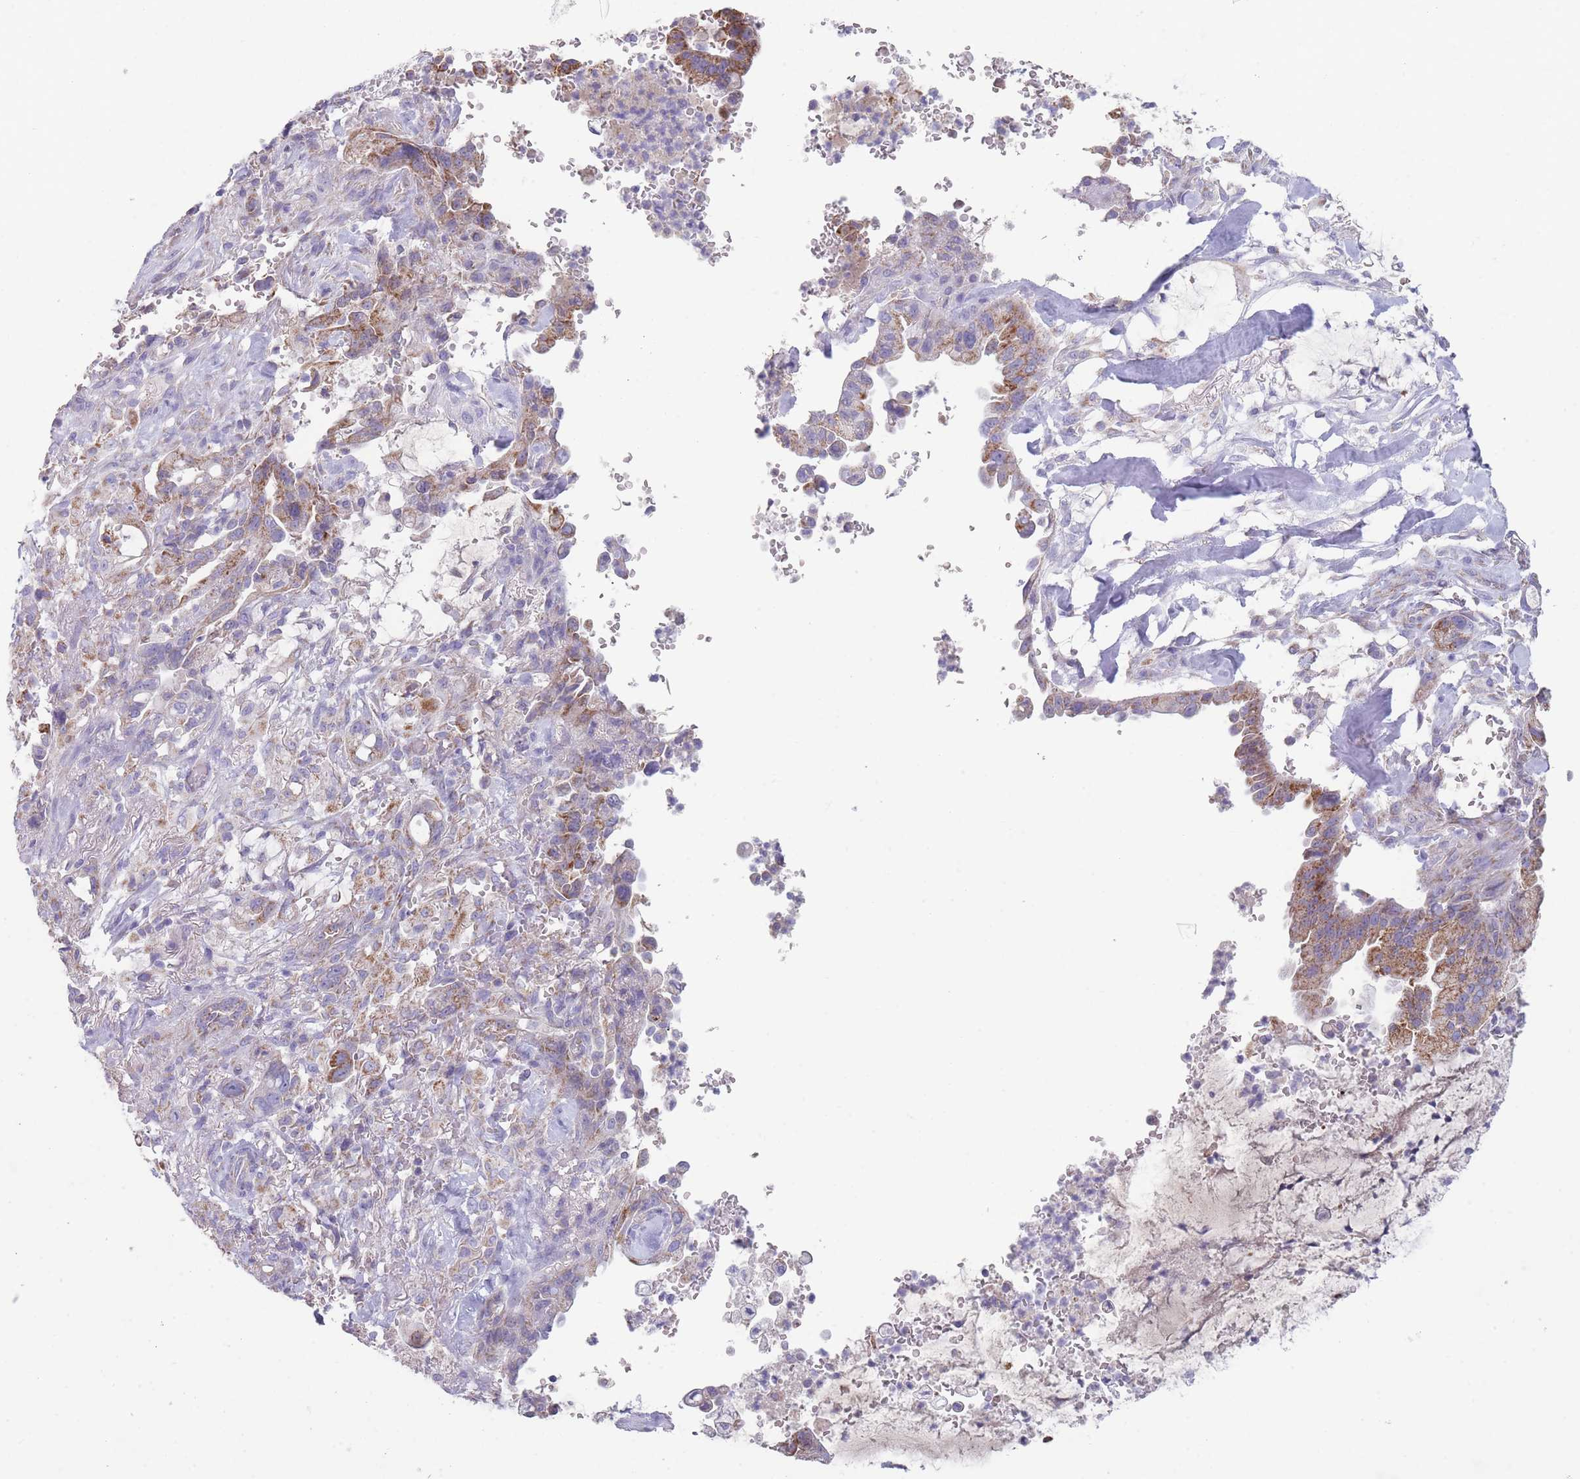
{"staining": {"intensity": "moderate", "quantity": ">75%", "location": "cytoplasmic/membranous"}, "tissue": "pancreatic cancer", "cell_type": "Tumor cells", "image_type": "cancer", "snomed": [{"axis": "morphology", "description": "Adenocarcinoma, NOS"}, {"axis": "topography", "description": "Pancreas"}], "caption": "Adenocarcinoma (pancreatic) was stained to show a protein in brown. There is medium levels of moderate cytoplasmic/membranous expression in approximately >75% of tumor cells.", "gene": "MRPS14", "patient": {"sex": "male", "age": 44}}